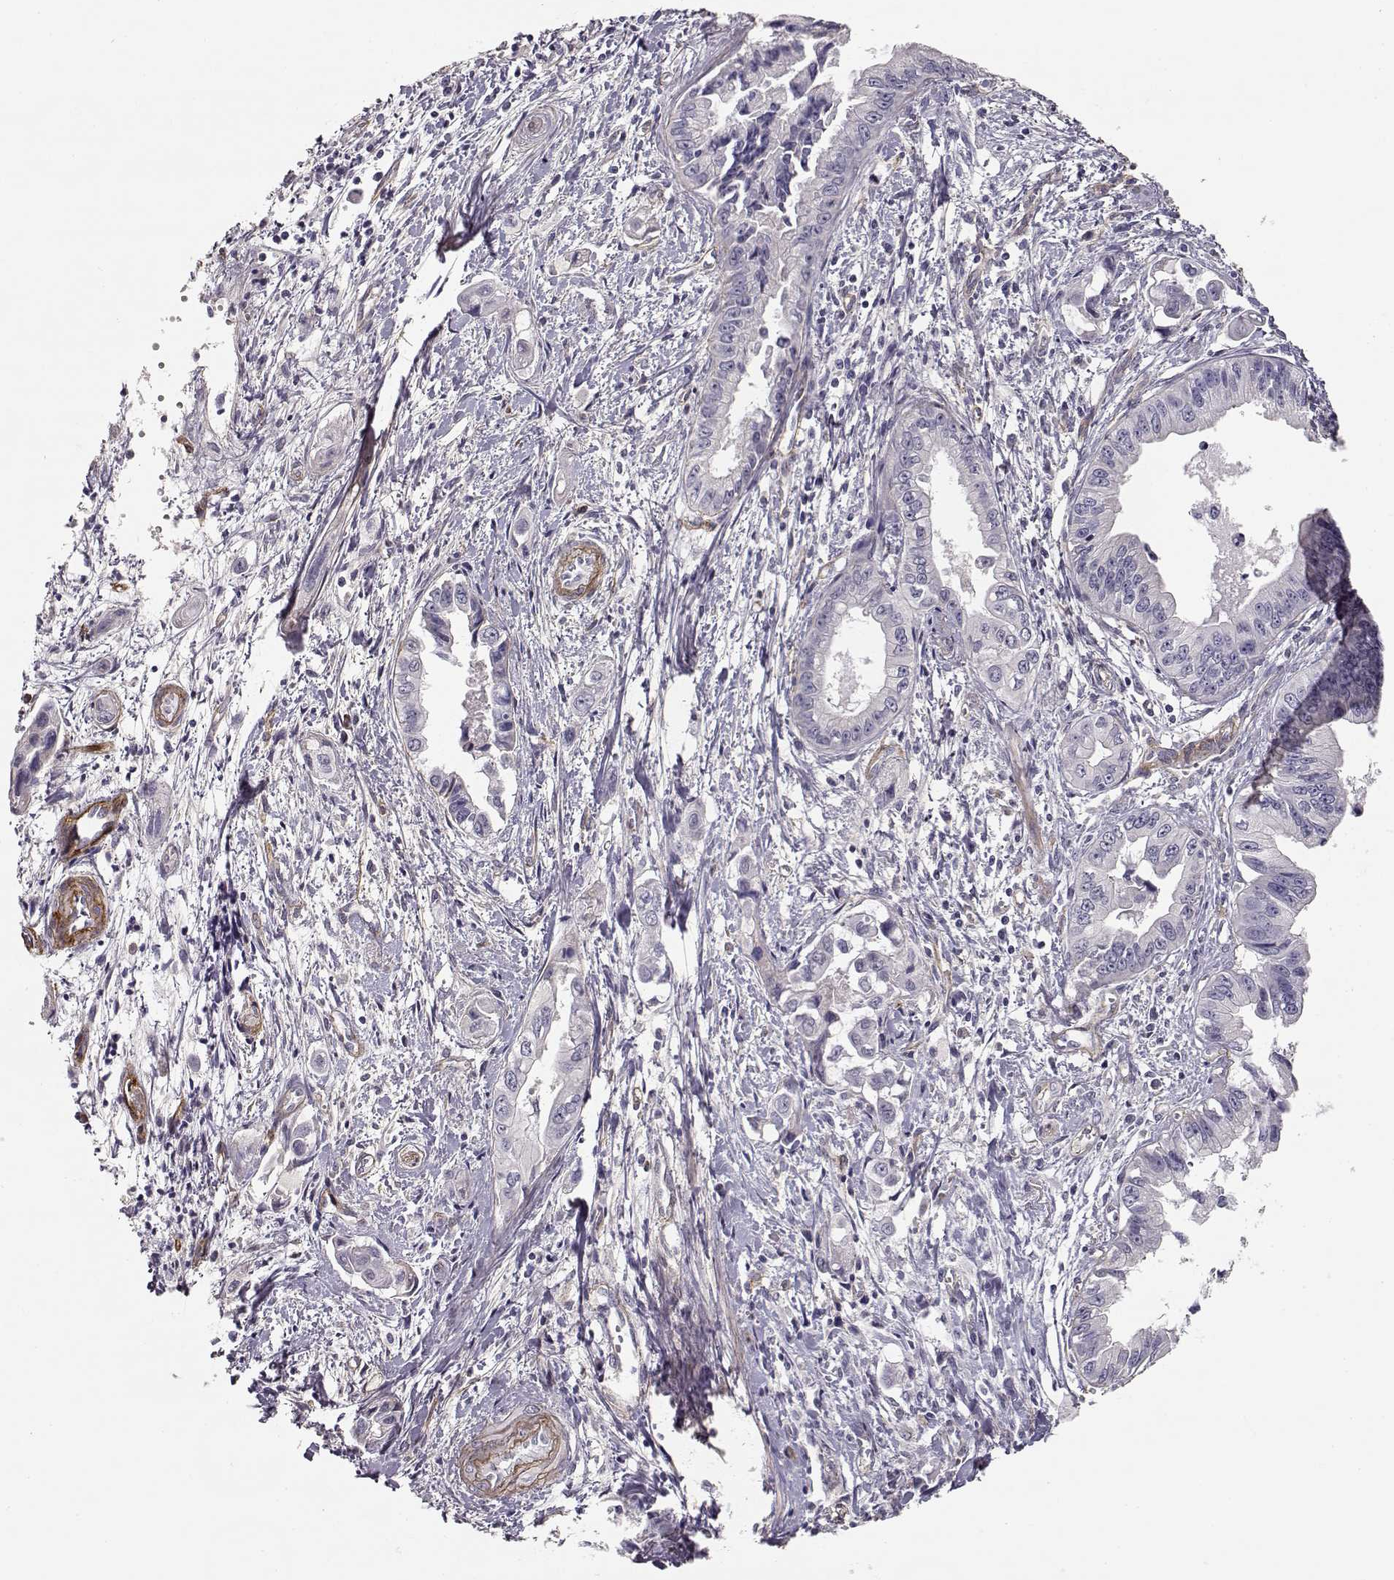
{"staining": {"intensity": "negative", "quantity": "none", "location": "none"}, "tissue": "pancreatic cancer", "cell_type": "Tumor cells", "image_type": "cancer", "snomed": [{"axis": "morphology", "description": "Adenocarcinoma, NOS"}, {"axis": "topography", "description": "Pancreas"}], "caption": "A photomicrograph of pancreatic adenocarcinoma stained for a protein exhibits no brown staining in tumor cells. (Immunohistochemistry (ihc), brightfield microscopy, high magnification).", "gene": "LAMC1", "patient": {"sex": "male", "age": 60}}